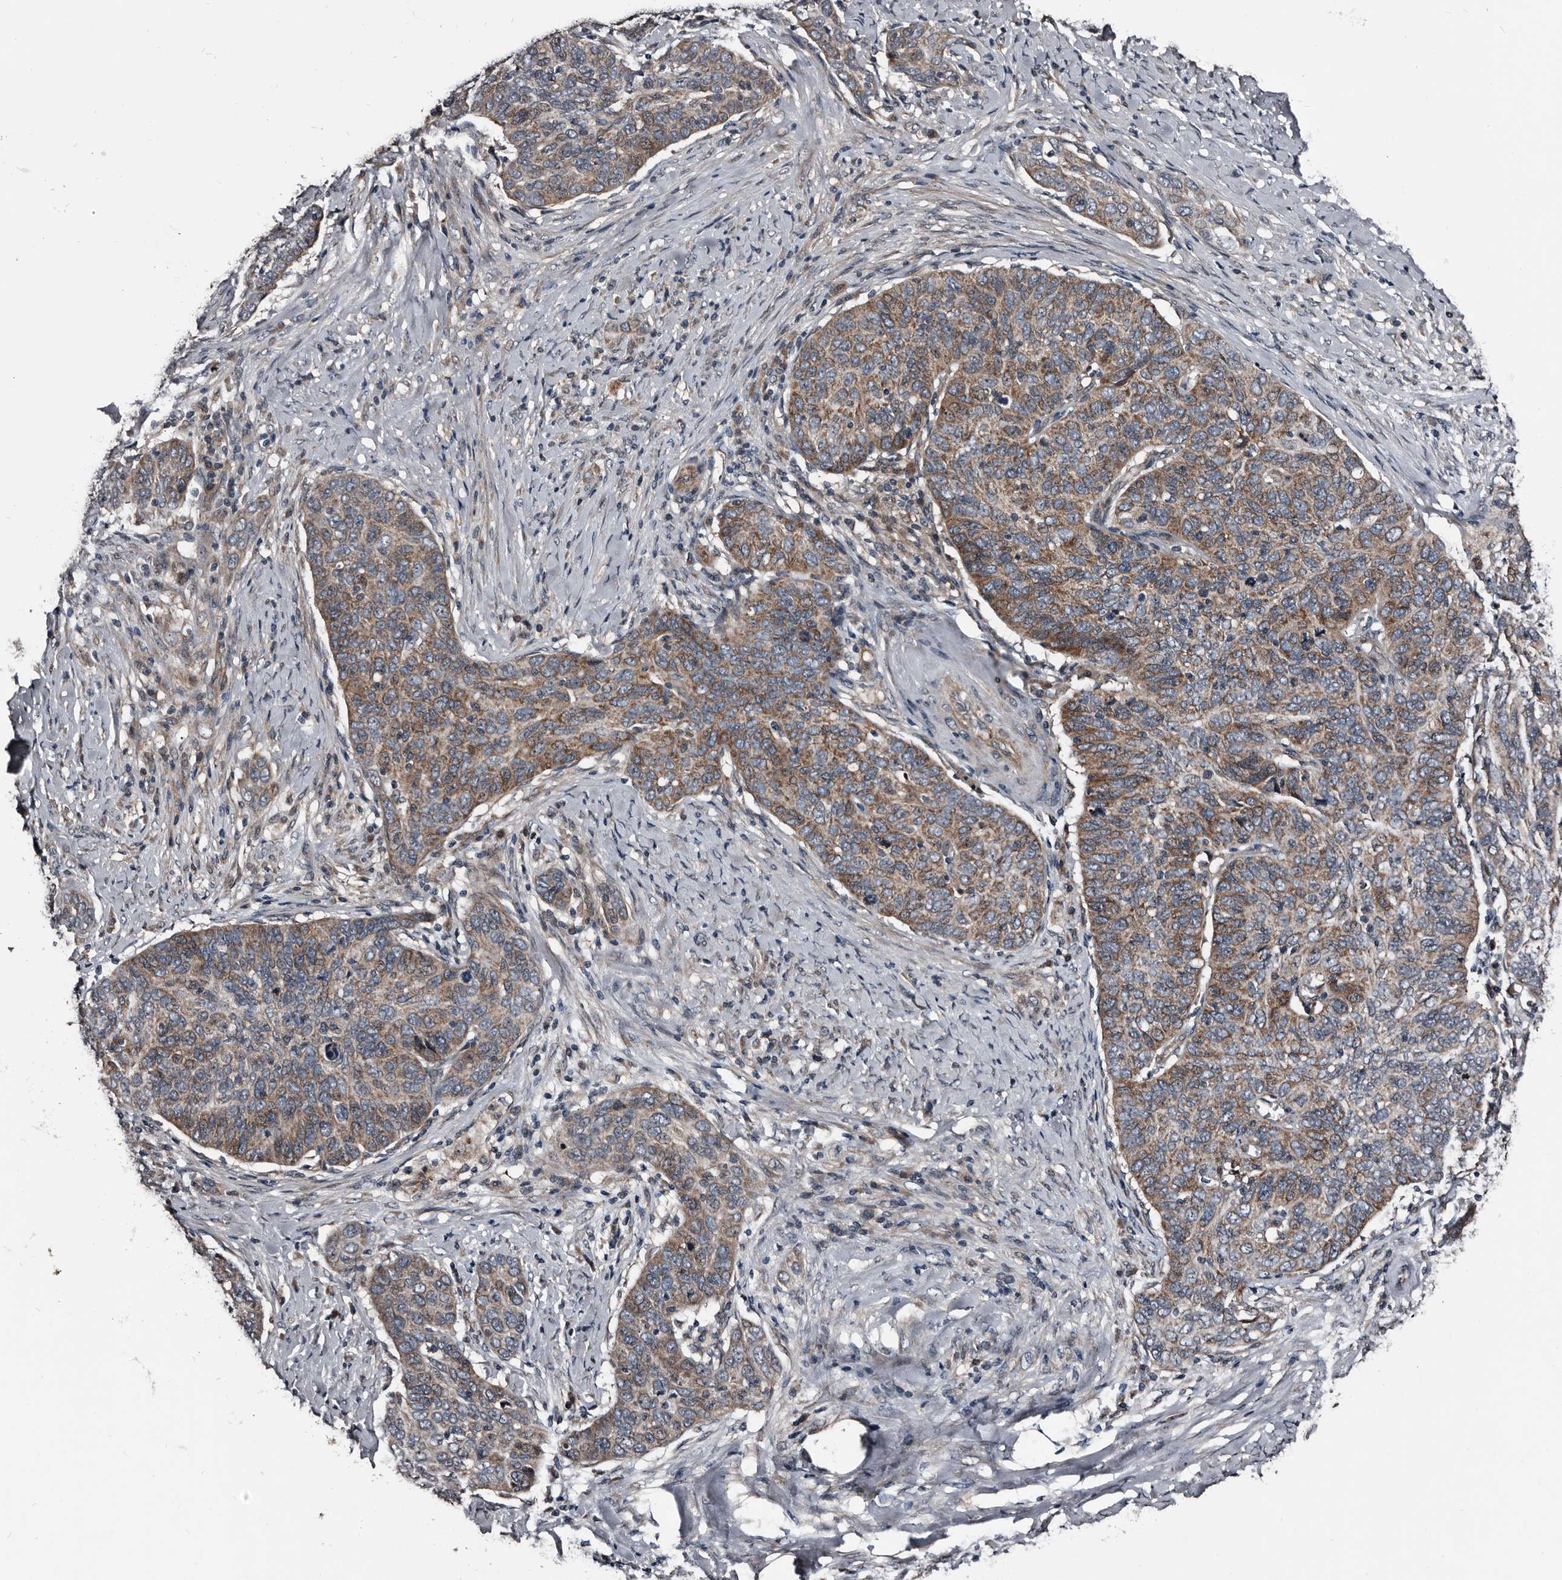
{"staining": {"intensity": "moderate", "quantity": "25%-75%", "location": "cytoplasmic/membranous"}, "tissue": "cervical cancer", "cell_type": "Tumor cells", "image_type": "cancer", "snomed": [{"axis": "morphology", "description": "Squamous cell carcinoma, NOS"}, {"axis": "topography", "description": "Cervix"}], "caption": "Protein expression analysis of cervical cancer (squamous cell carcinoma) displays moderate cytoplasmic/membranous positivity in about 25%-75% of tumor cells. The staining is performed using DAB brown chromogen to label protein expression. The nuclei are counter-stained blue using hematoxylin.", "gene": "DHPS", "patient": {"sex": "female", "age": 60}}